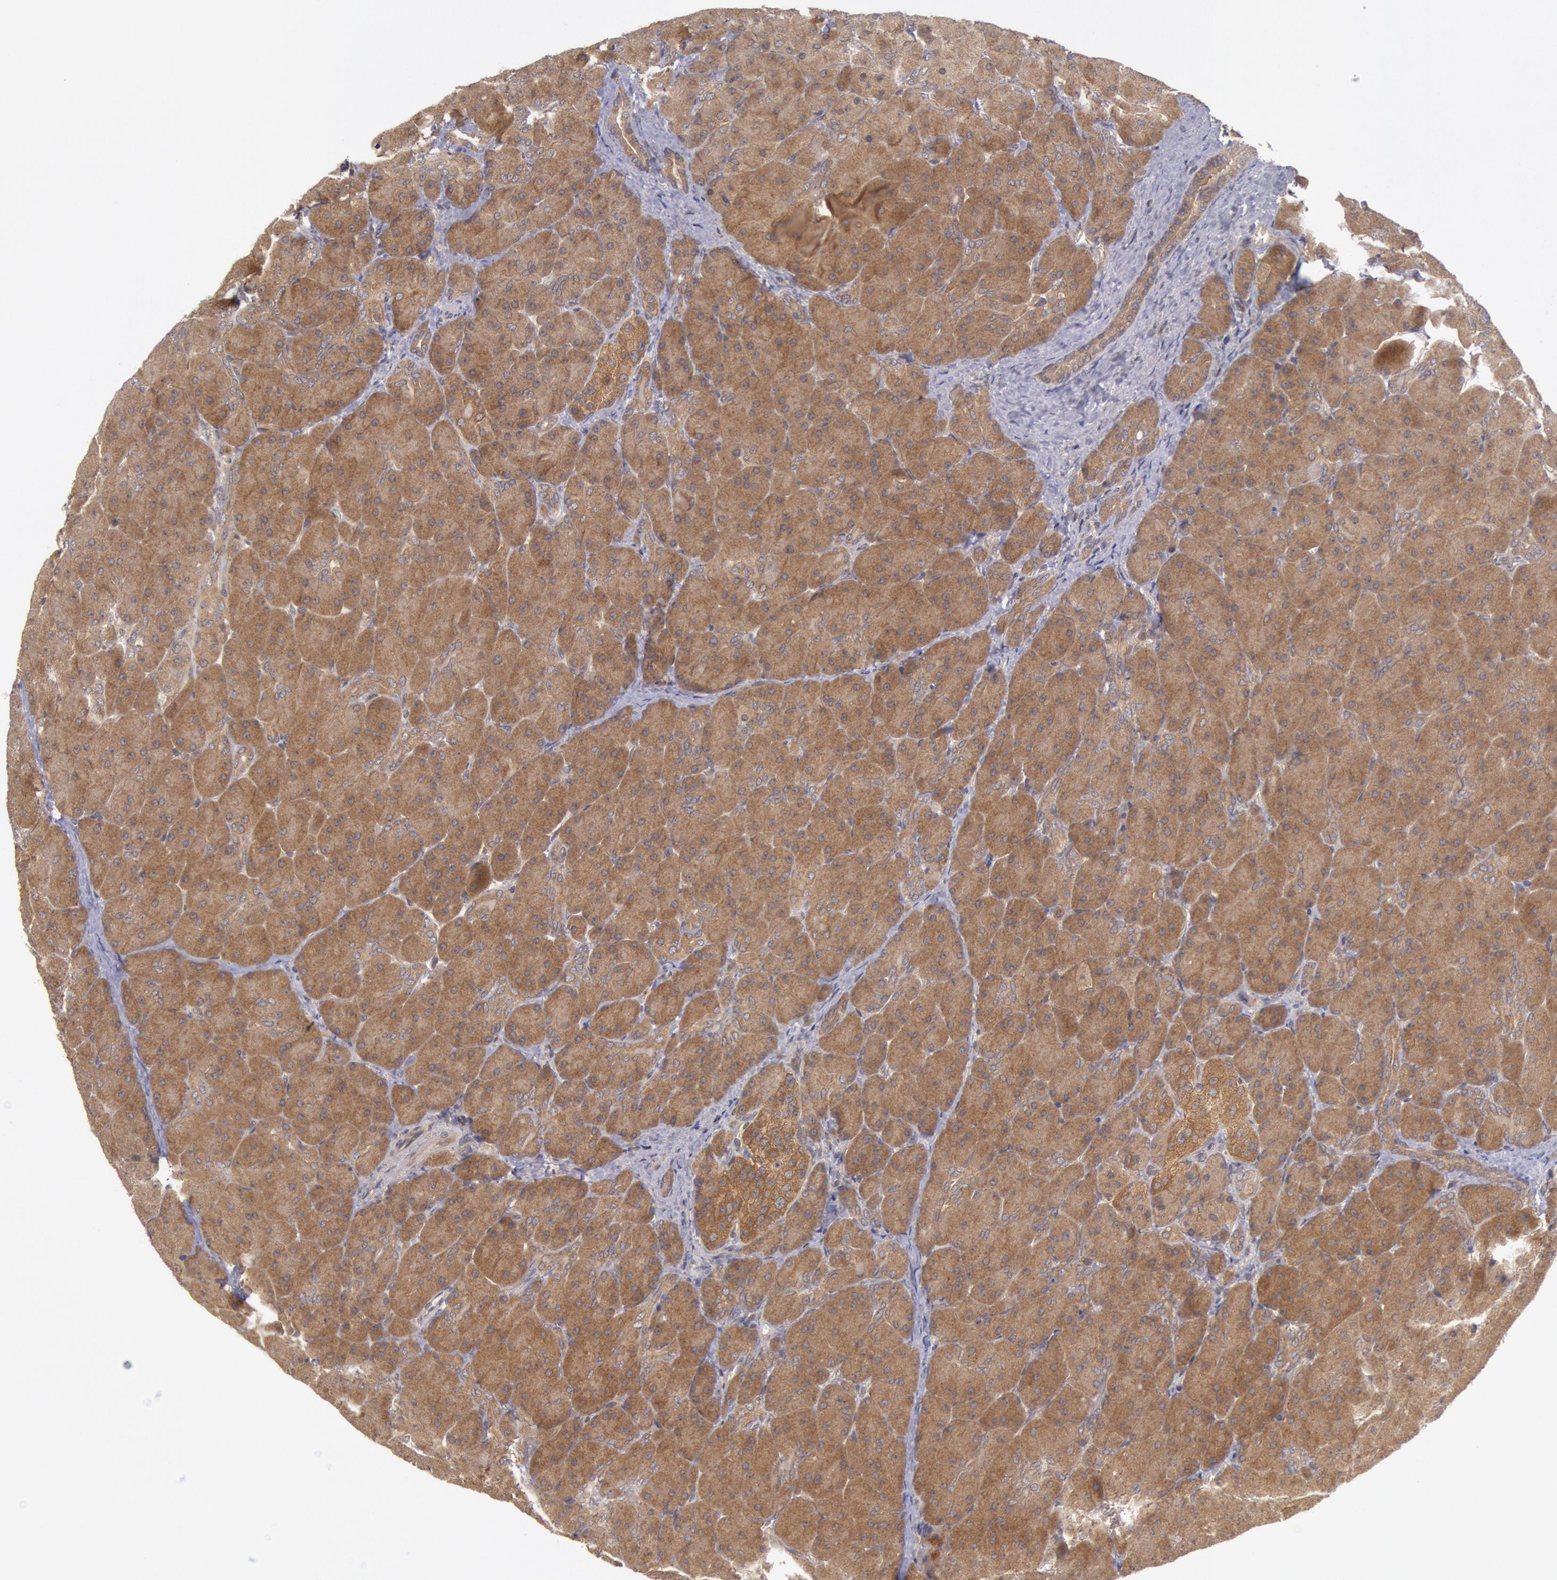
{"staining": {"intensity": "moderate", "quantity": ">75%", "location": "cytoplasmic/membranous"}, "tissue": "pancreas", "cell_type": "Exocrine glandular cells", "image_type": "normal", "snomed": [{"axis": "morphology", "description": "Normal tissue, NOS"}, {"axis": "topography", "description": "Pancreas"}], "caption": "Protein expression analysis of normal pancreas shows moderate cytoplasmic/membranous staining in about >75% of exocrine glandular cells. (brown staining indicates protein expression, while blue staining denotes nuclei).", "gene": "BRAF", "patient": {"sex": "male", "age": 66}}